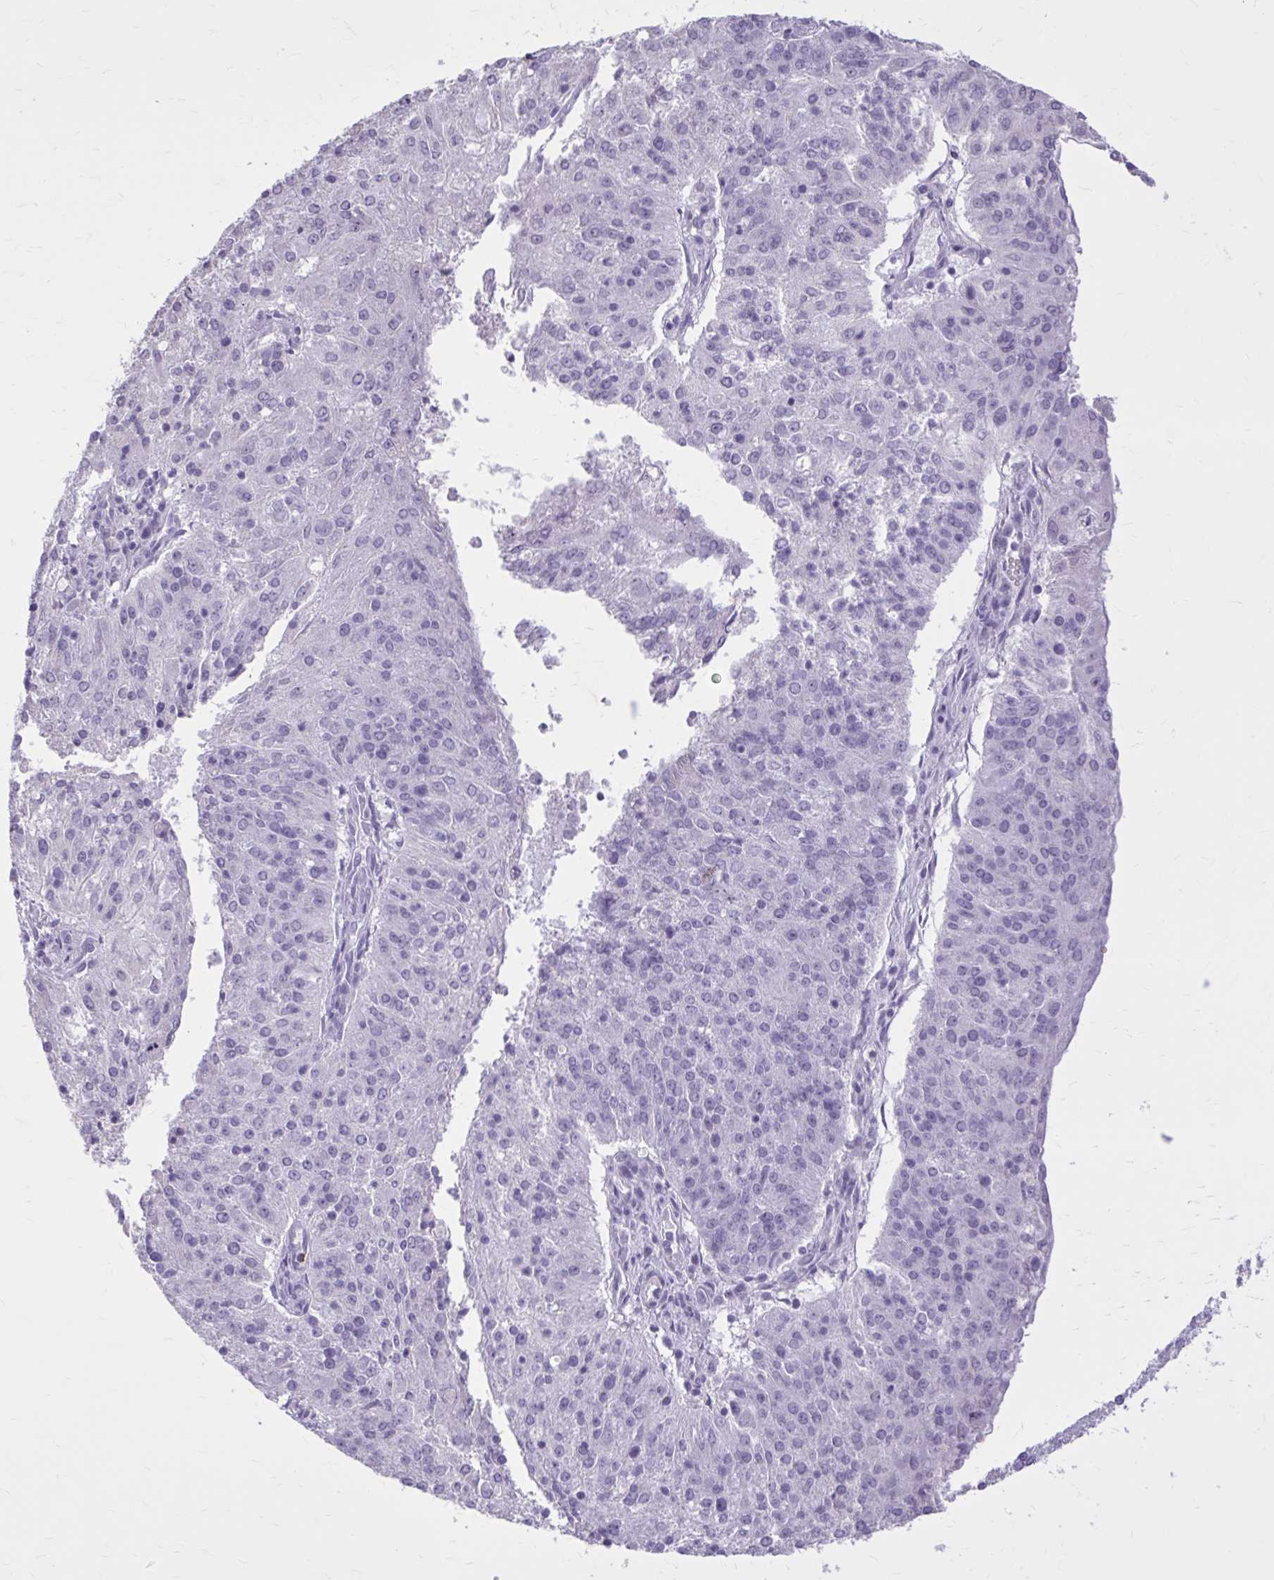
{"staining": {"intensity": "negative", "quantity": "none", "location": "none"}, "tissue": "endometrial cancer", "cell_type": "Tumor cells", "image_type": "cancer", "snomed": [{"axis": "morphology", "description": "Adenocarcinoma, NOS"}, {"axis": "topography", "description": "Endometrium"}], "caption": "DAB immunohistochemical staining of adenocarcinoma (endometrial) reveals no significant positivity in tumor cells.", "gene": "OR4B1", "patient": {"sex": "female", "age": 82}}